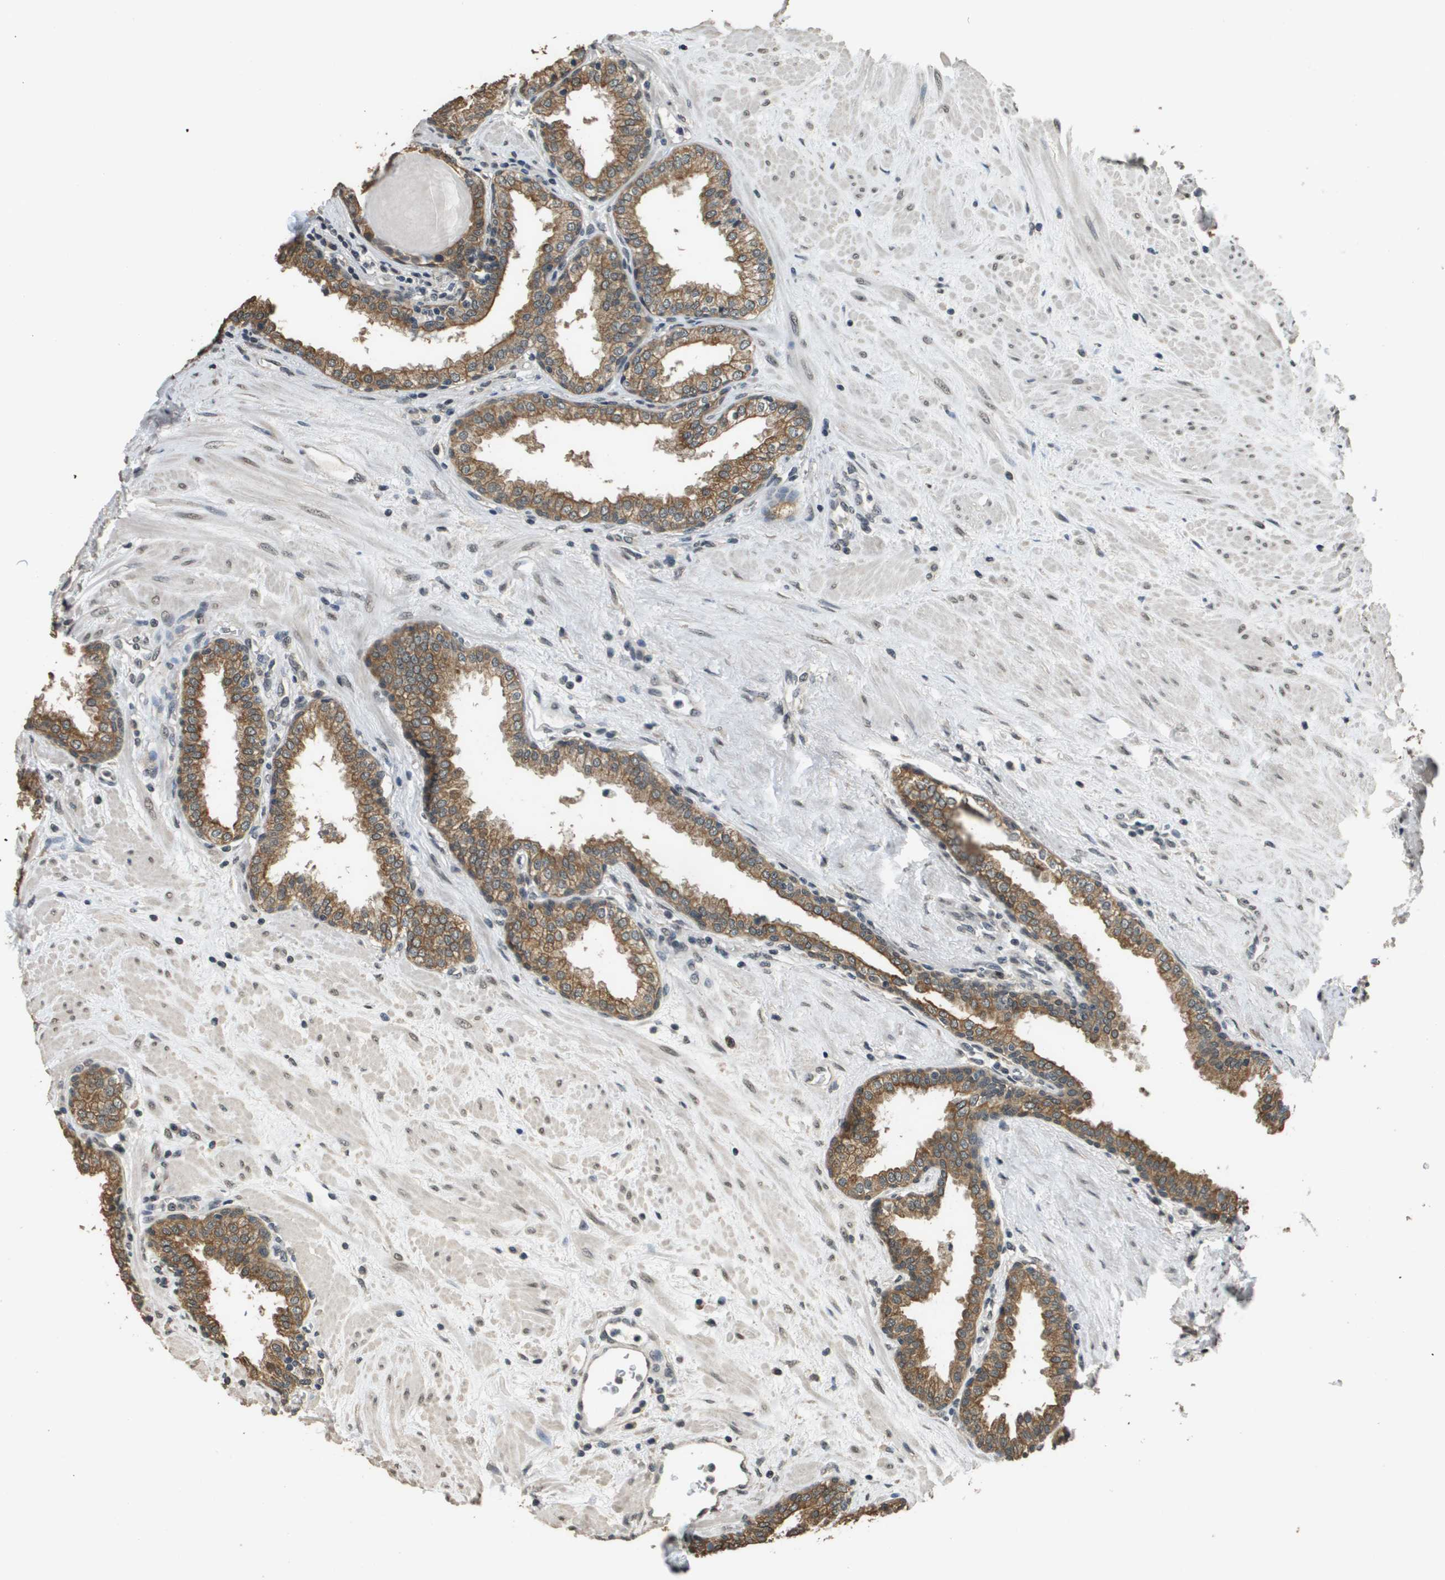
{"staining": {"intensity": "moderate", "quantity": ">75%", "location": "cytoplasmic/membranous"}, "tissue": "prostate", "cell_type": "Glandular cells", "image_type": "normal", "snomed": [{"axis": "morphology", "description": "Normal tissue, NOS"}, {"axis": "topography", "description": "Prostate"}], "caption": "Moderate cytoplasmic/membranous expression is identified in approximately >75% of glandular cells in normal prostate.", "gene": "FANCC", "patient": {"sex": "male", "age": 51}}